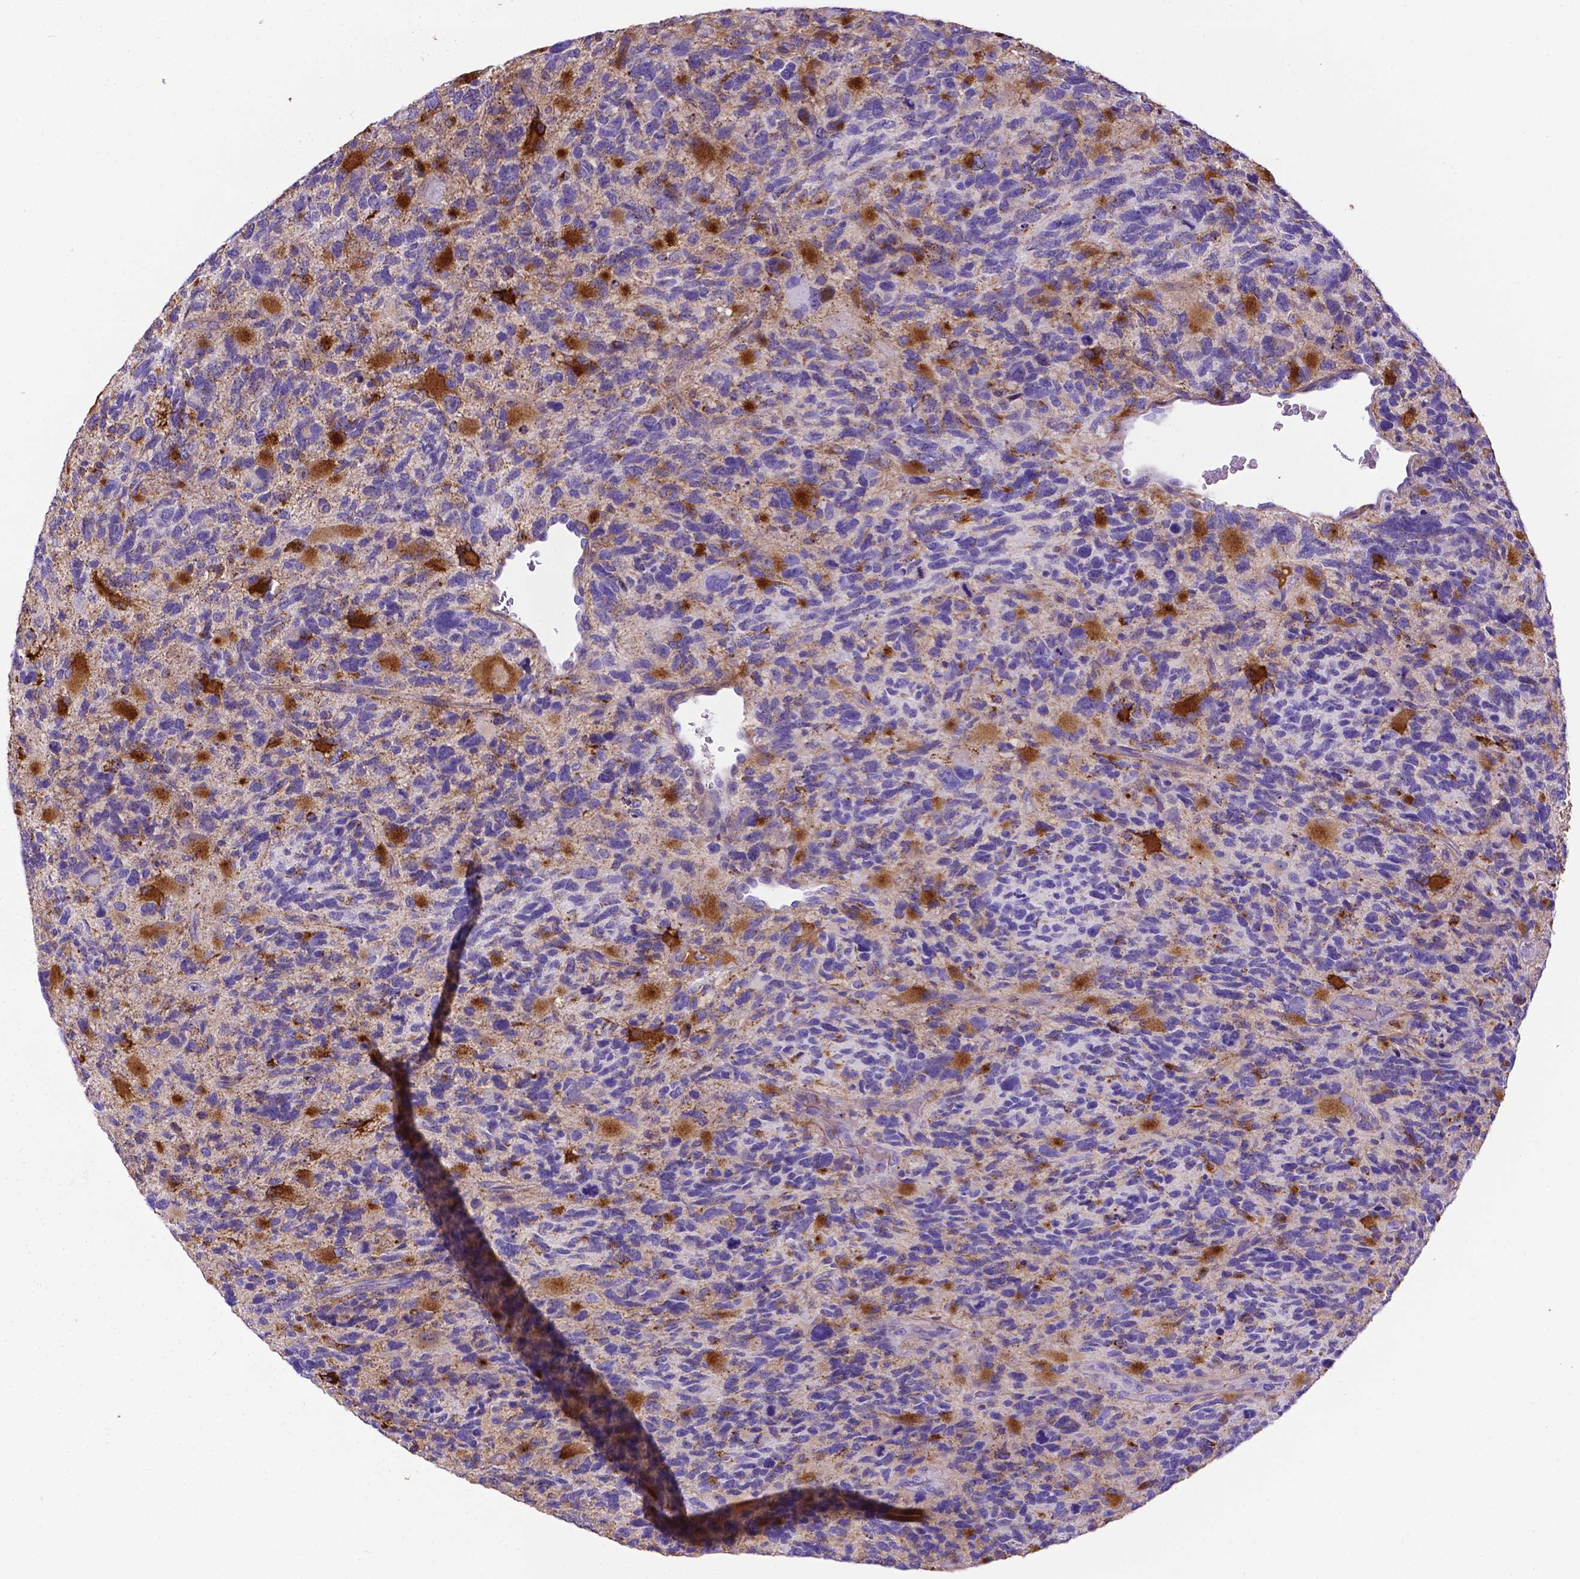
{"staining": {"intensity": "strong", "quantity": "<25%", "location": "cytoplasmic/membranous"}, "tissue": "glioma", "cell_type": "Tumor cells", "image_type": "cancer", "snomed": [{"axis": "morphology", "description": "Glioma, malignant, High grade"}, {"axis": "topography", "description": "Brain"}], "caption": "IHC (DAB) staining of glioma displays strong cytoplasmic/membranous protein staining in approximately <25% of tumor cells. The protein of interest is shown in brown color, while the nuclei are stained blue.", "gene": "APOE", "patient": {"sex": "female", "age": 71}}